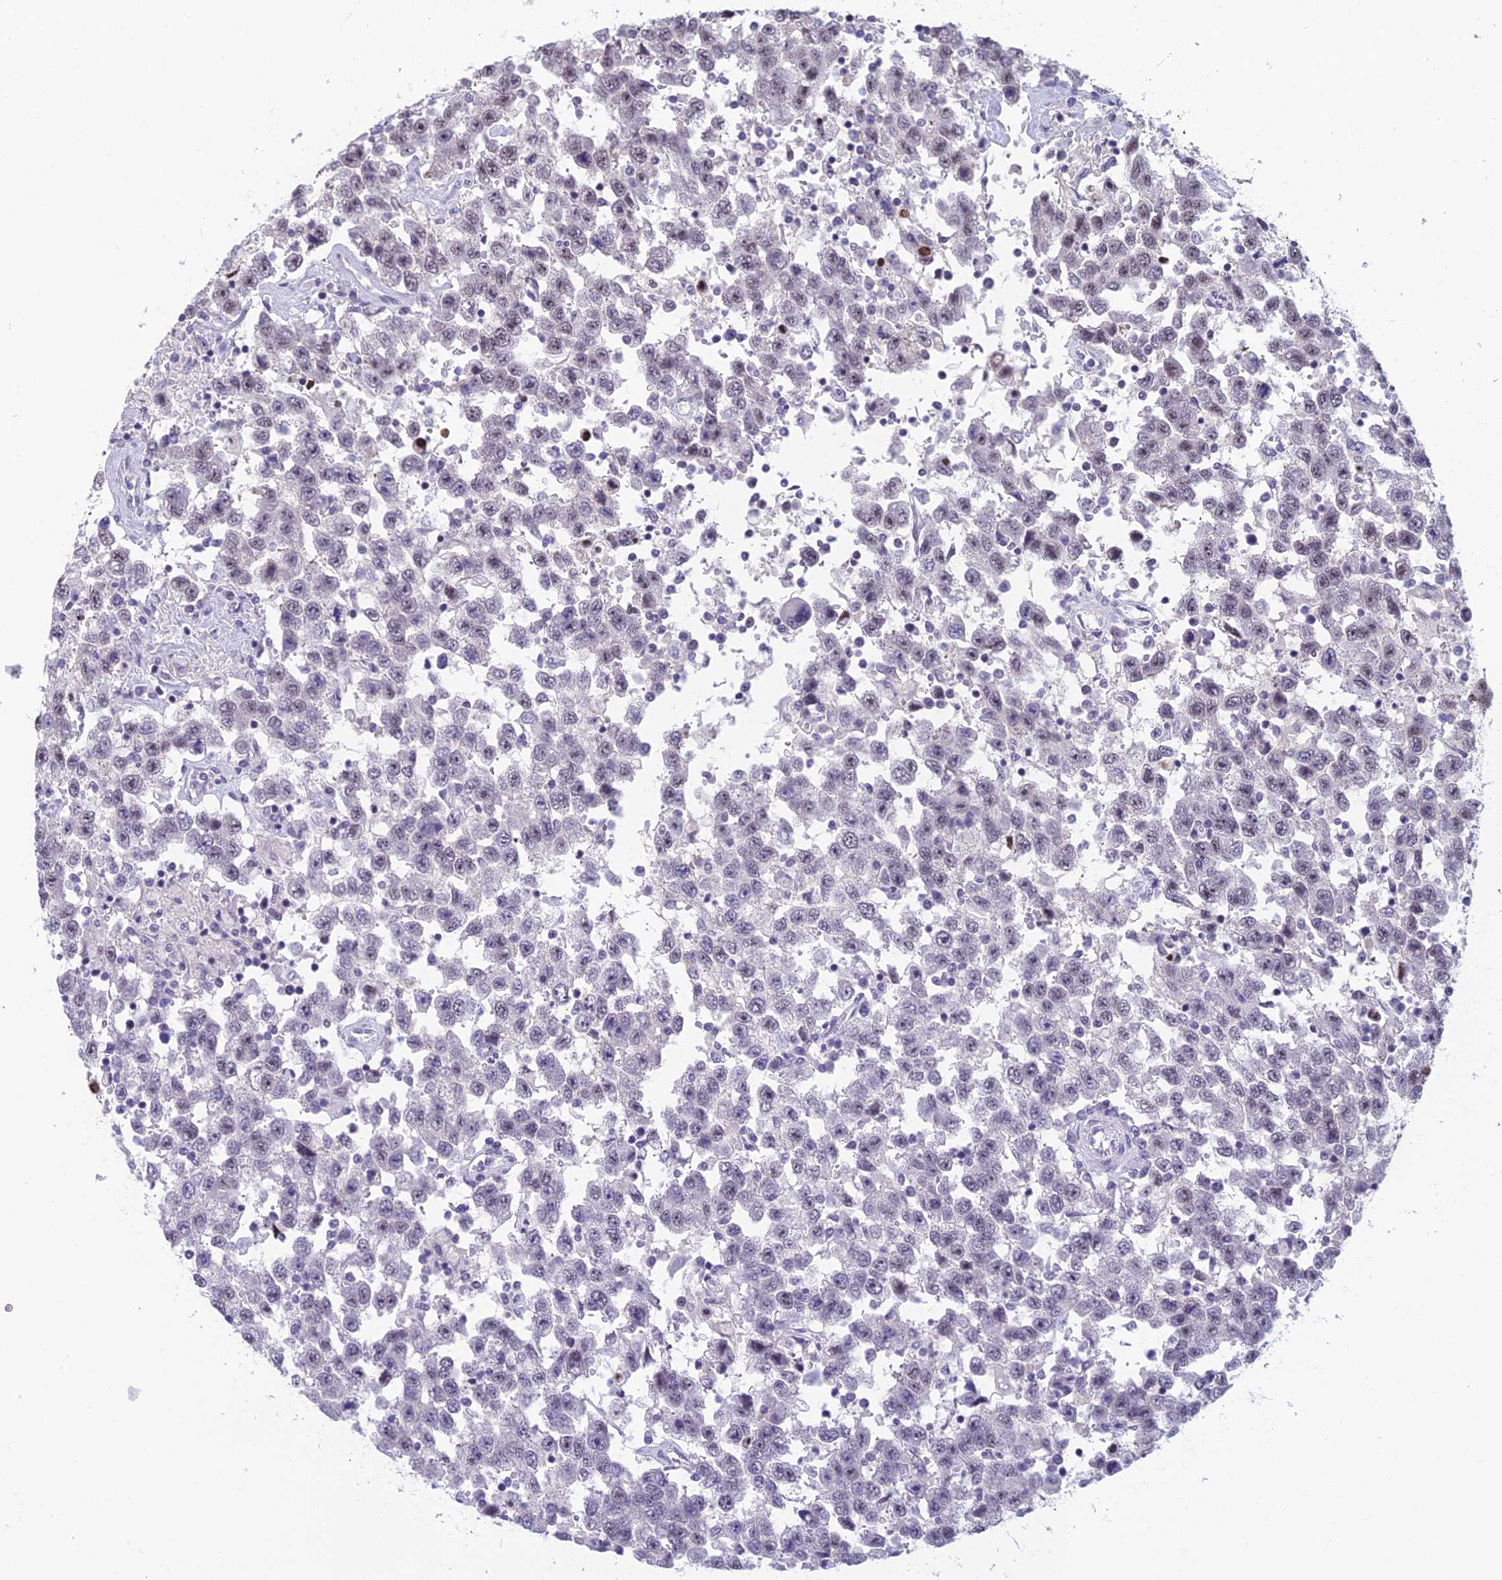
{"staining": {"intensity": "negative", "quantity": "none", "location": "none"}, "tissue": "testis cancer", "cell_type": "Tumor cells", "image_type": "cancer", "snomed": [{"axis": "morphology", "description": "Seminoma, NOS"}, {"axis": "topography", "description": "Testis"}], "caption": "Testis cancer was stained to show a protein in brown. There is no significant positivity in tumor cells.", "gene": "RGS17", "patient": {"sex": "male", "age": 41}}